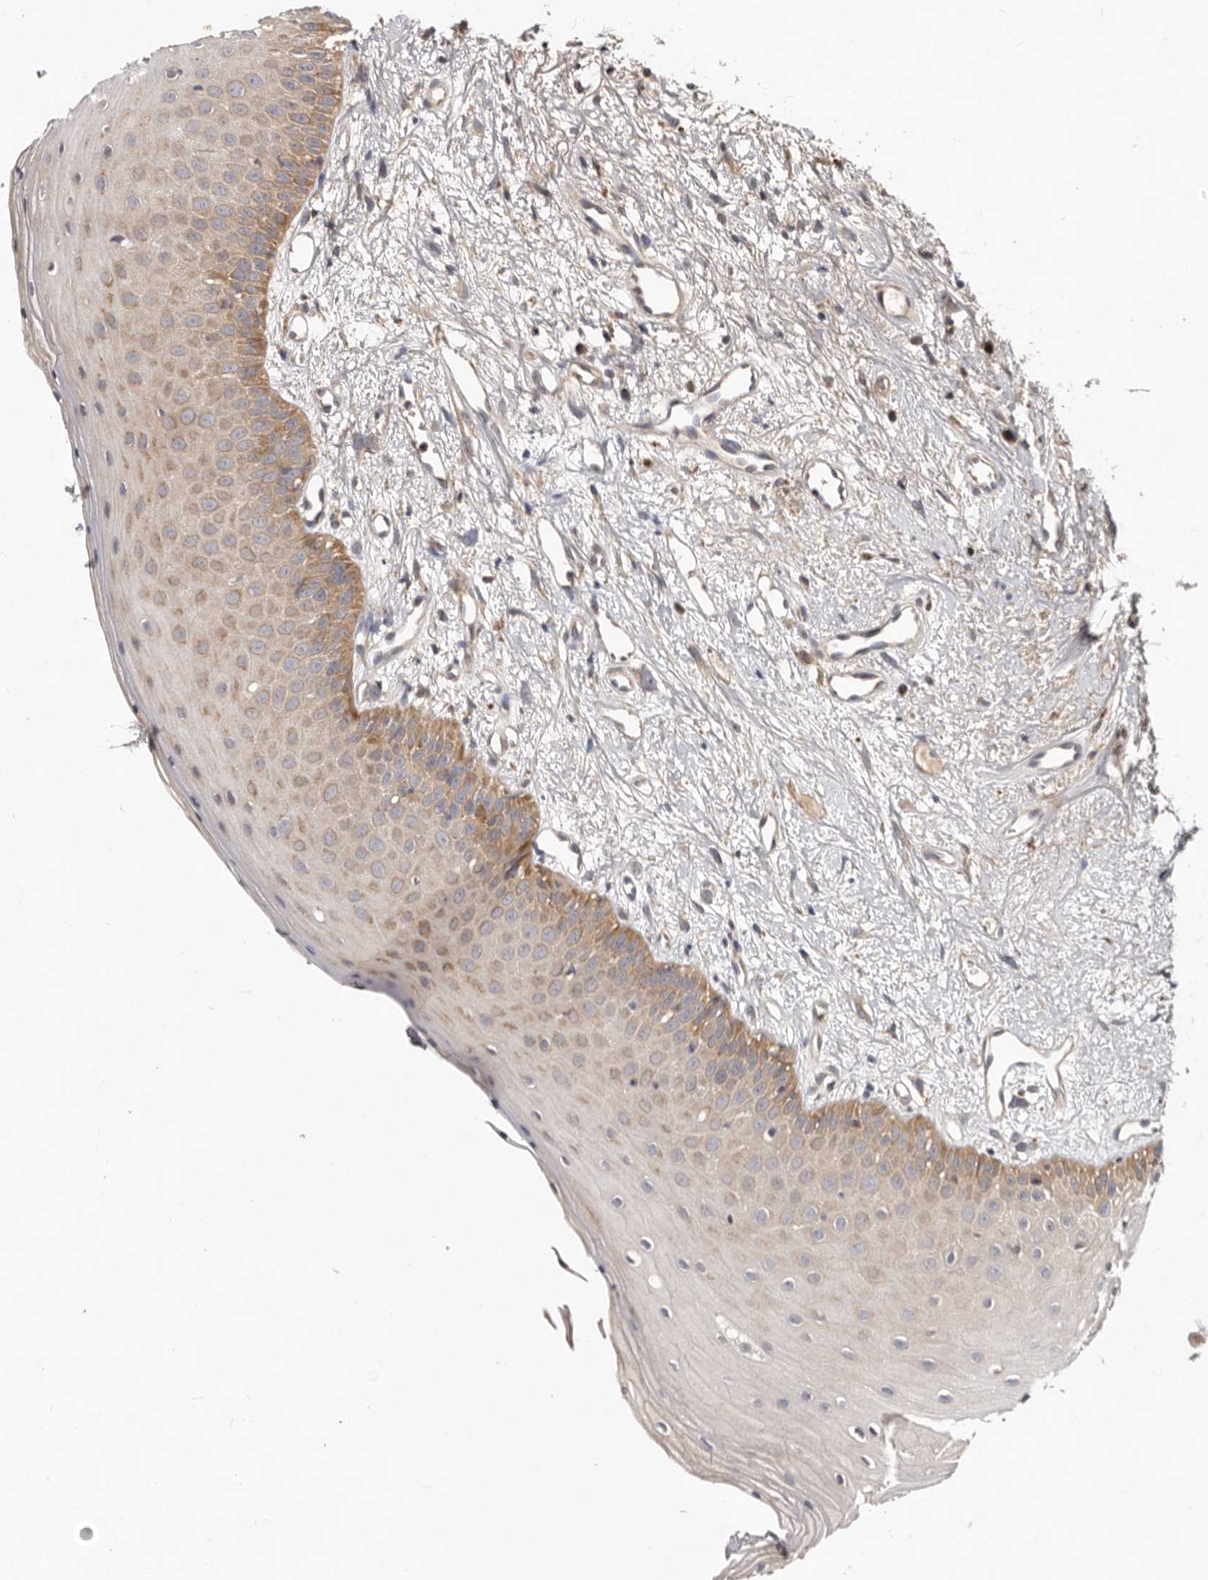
{"staining": {"intensity": "moderate", "quantity": "25%-75%", "location": "cytoplasmic/membranous"}, "tissue": "oral mucosa", "cell_type": "Squamous epithelial cells", "image_type": "normal", "snomed": [{"axis": "morphology", "description": "Normal tissue, NOS"}, {"axis": "topography", "description": "Oral tissue"}], "caption": "Benign oral mucosa was stained to show a protein in brown. There is medium levels of moderate cytoplasmic/membranous staining in approximately 25%-75% of squamous epithelial cells.", "gene": "GOT1L1", "patient": {"sex": "female", "age": 63}}